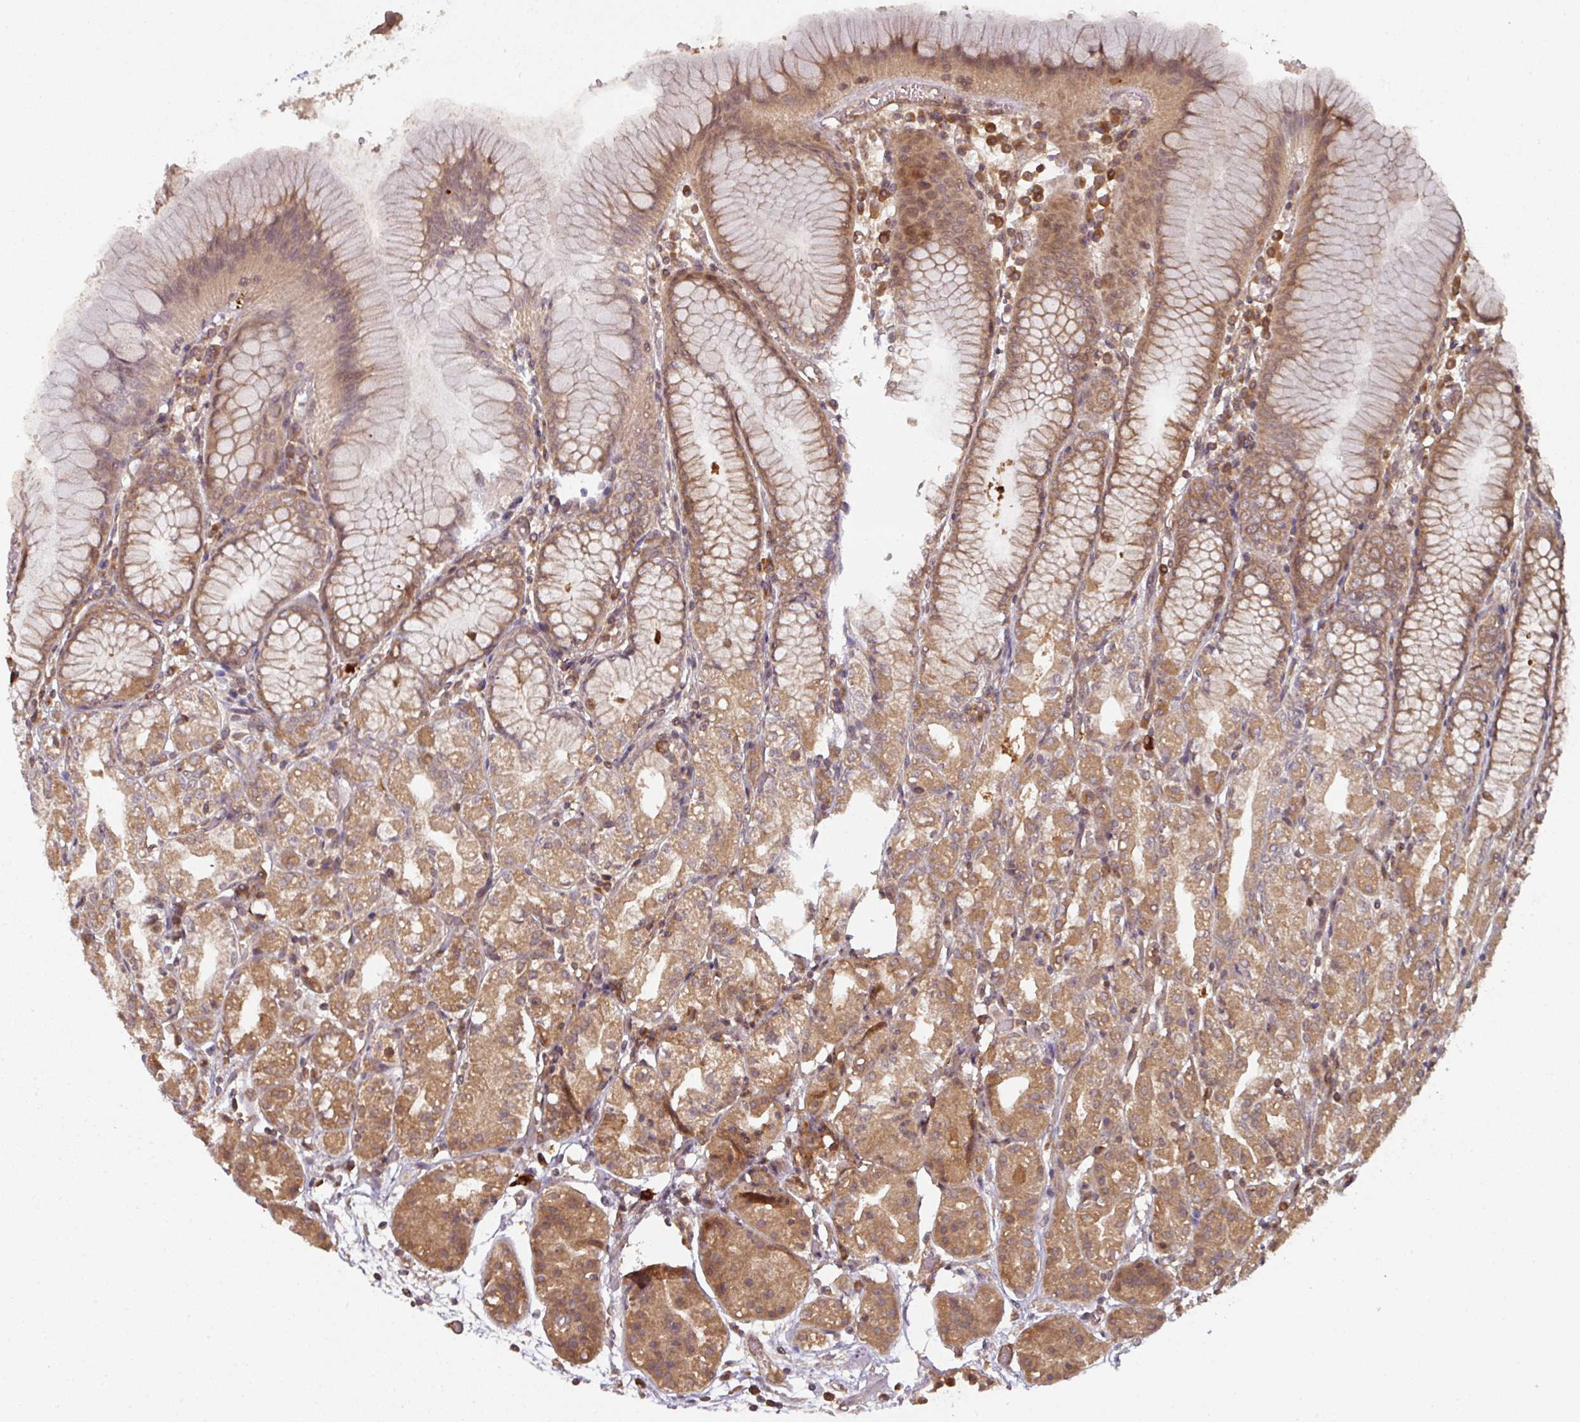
{"staining": {"intensity": "moderate", "quantity": ">75%", "location": "cytoplasmic/membranous"}, "tissue": "stomach", "cell_type": "Glandular cells", "image_type": "normal", "snomed": [{"axis": "morphology", "description": "Normal tissue, NOS"}, {"axis": "topography", "description": "Stomach"}], "caption": "DAB immunohistochemical staining of benign stomach reveals moderate cytoplasmic/membranous protein staining in about >75% of glandular cells. (DAB (3,3'-diaminobenzidine) IHC with brightfield microscopy, high magnification).", "gene": "EIF4EBP2", "patient": {"sex": "female", "age": 57}}